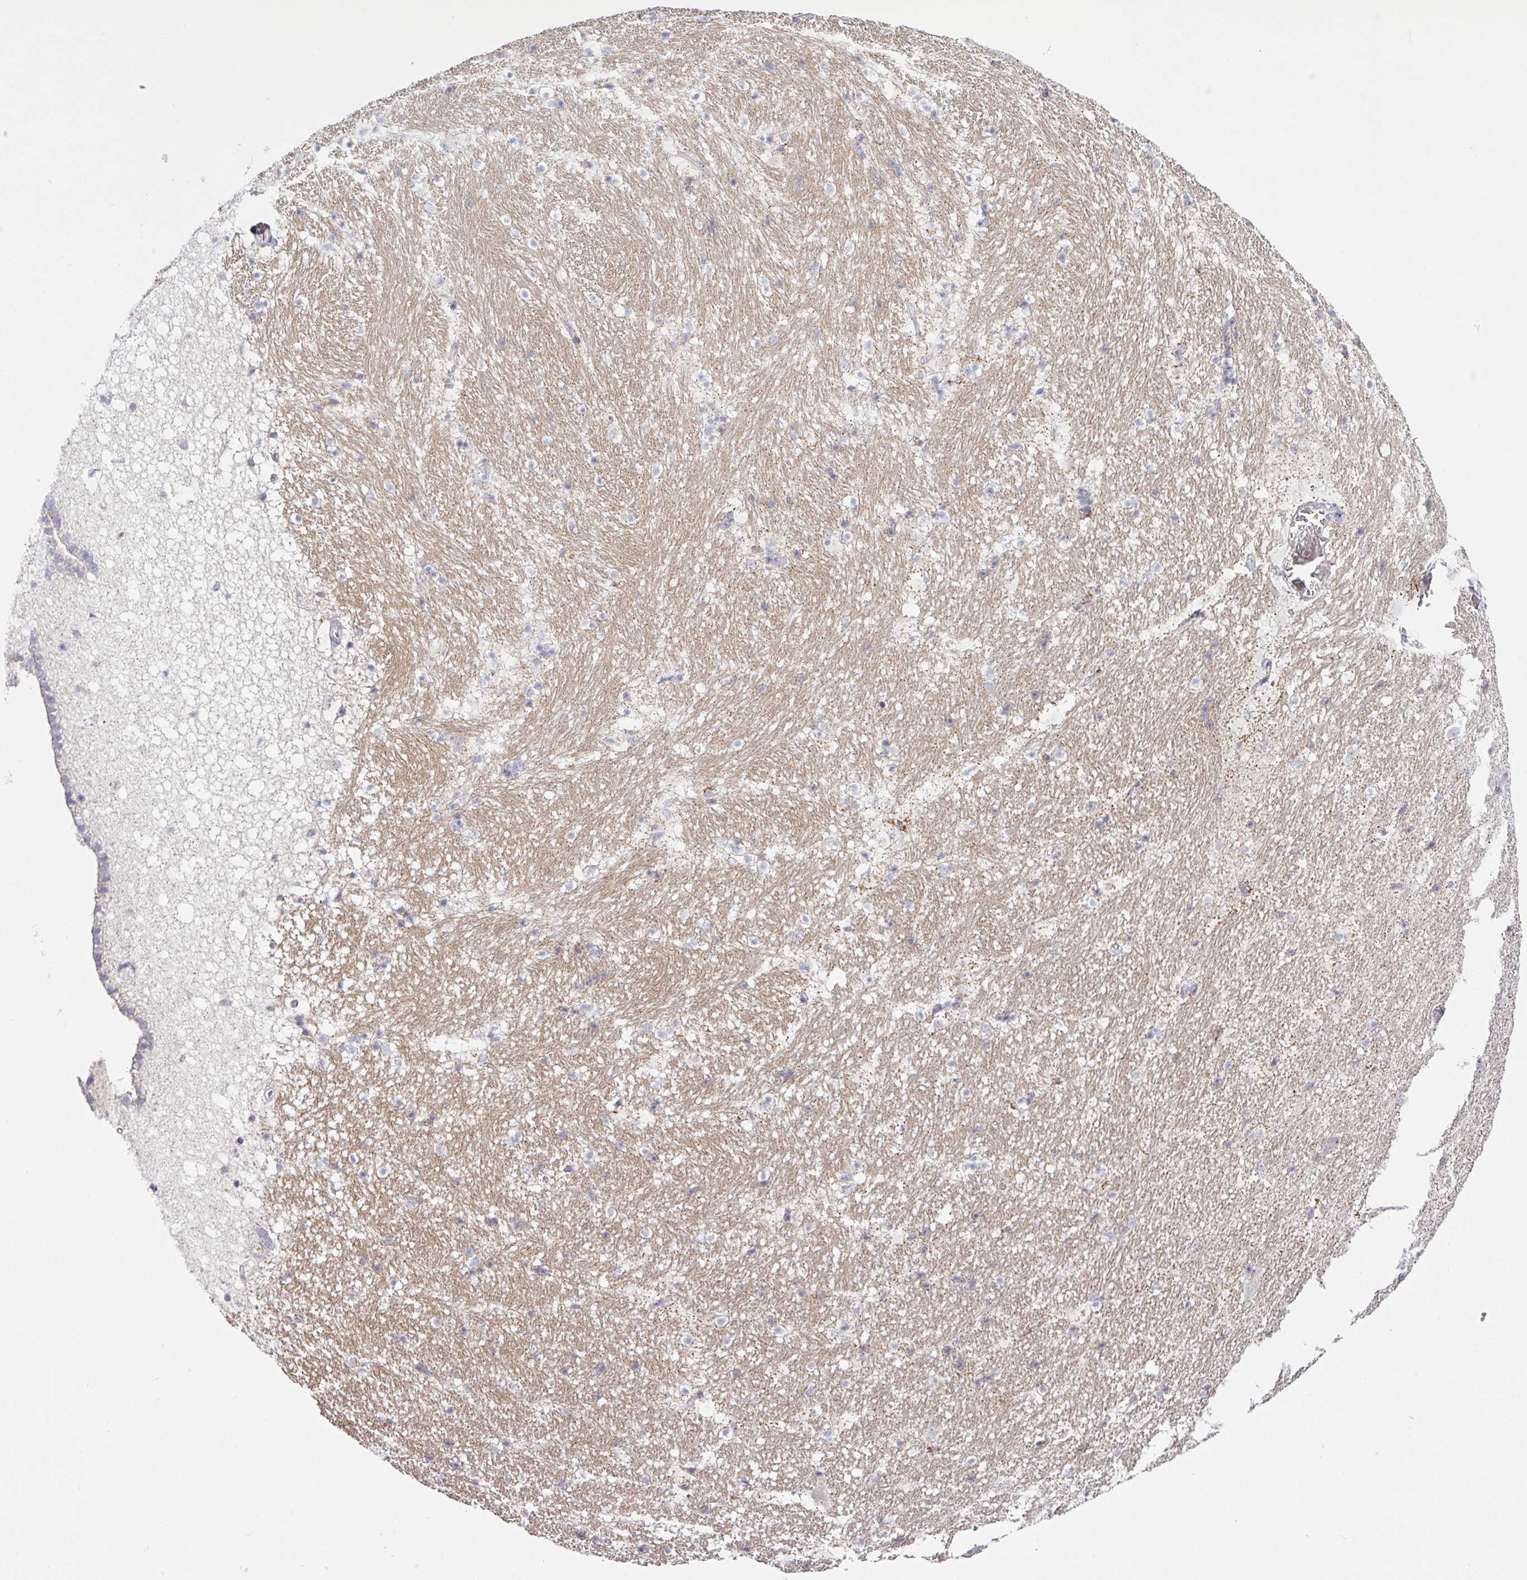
{"staining": {"intensity": "negative", "quantity": "none", "location": "none"}, "tissue": "hippocampus", "cell_type": "Glial cells", "image_type": "normal", "snomed": [{"axis": "morphology", "description": "Normal tissue, NOS"}, {"axis": "topography", "description": "Hippocampus"}], "caption": "Immunohistochemical staining of unremarkable human hippocampus demonstrates no significant staining in glial cells.", "gene": "STAT5A", "patient": {"sex": "male", "age": 37}}